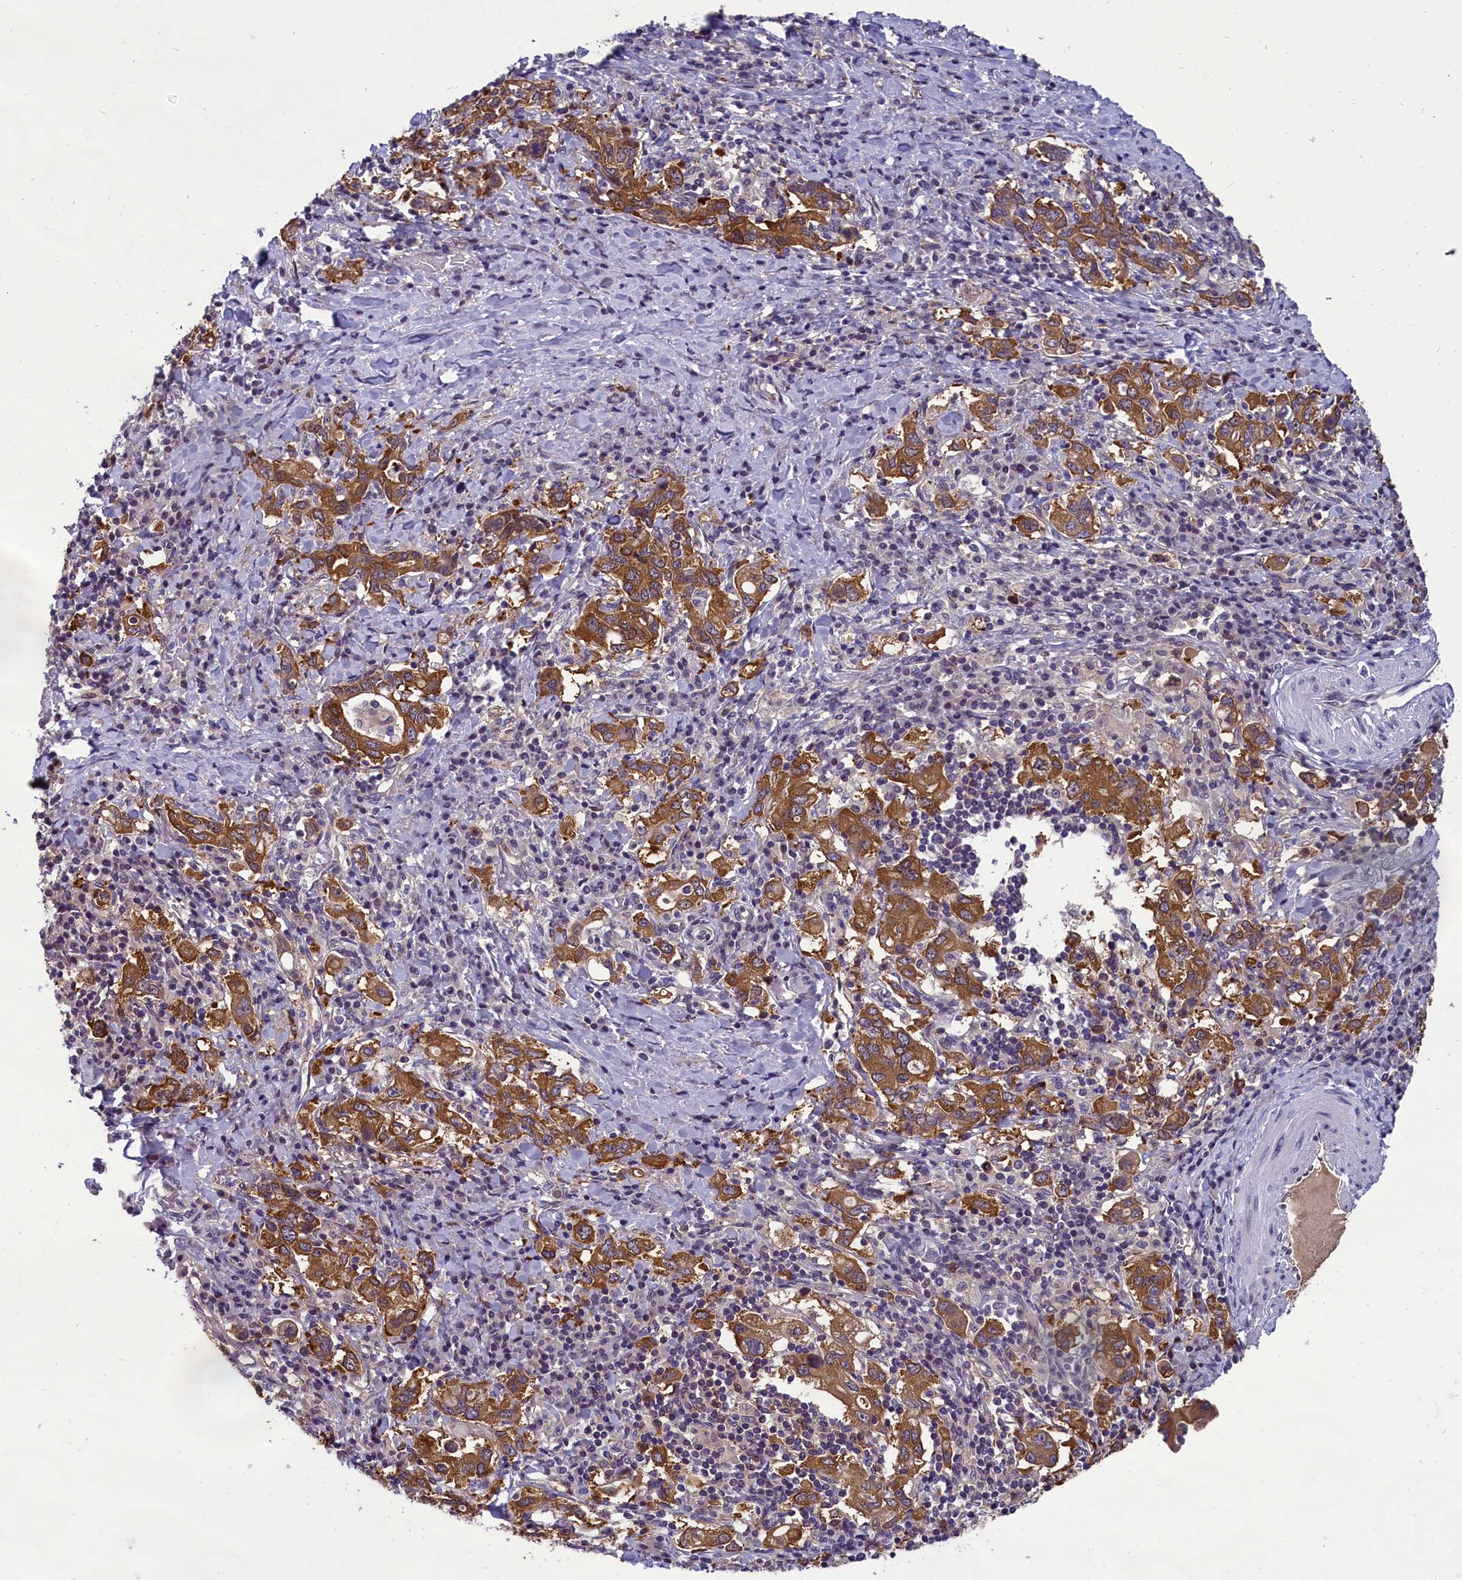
{"staining": {"intensity": "moderate", "quantity": ">75%", "location": "cytoplasmic/membranous"}, "tissue": "stomach cancer", "cell_type": "Tumor cells", "image_type": "cancer", "snomed": [{"axis": "morphology", "description": "Adenocarcinoma, NOS"}, {"axis": "topography", "description": "Stomach, upper"}, {"axis": "topography", "description": "Stomach"}], "caption": "The histopathology image demonstrates staining of stomach adenocarcinoma, revealing moderate cytoplasmic/membranous protein expression (brown color) within tumor cells. Using DAB (3,3'-diaminobenzidine) (brown) and hematoxylin (blue) stains, captured at high magnification using brightfield microscopy.", "gene": "ABCC8", "patient": {"sex": "male", "age": 62}}